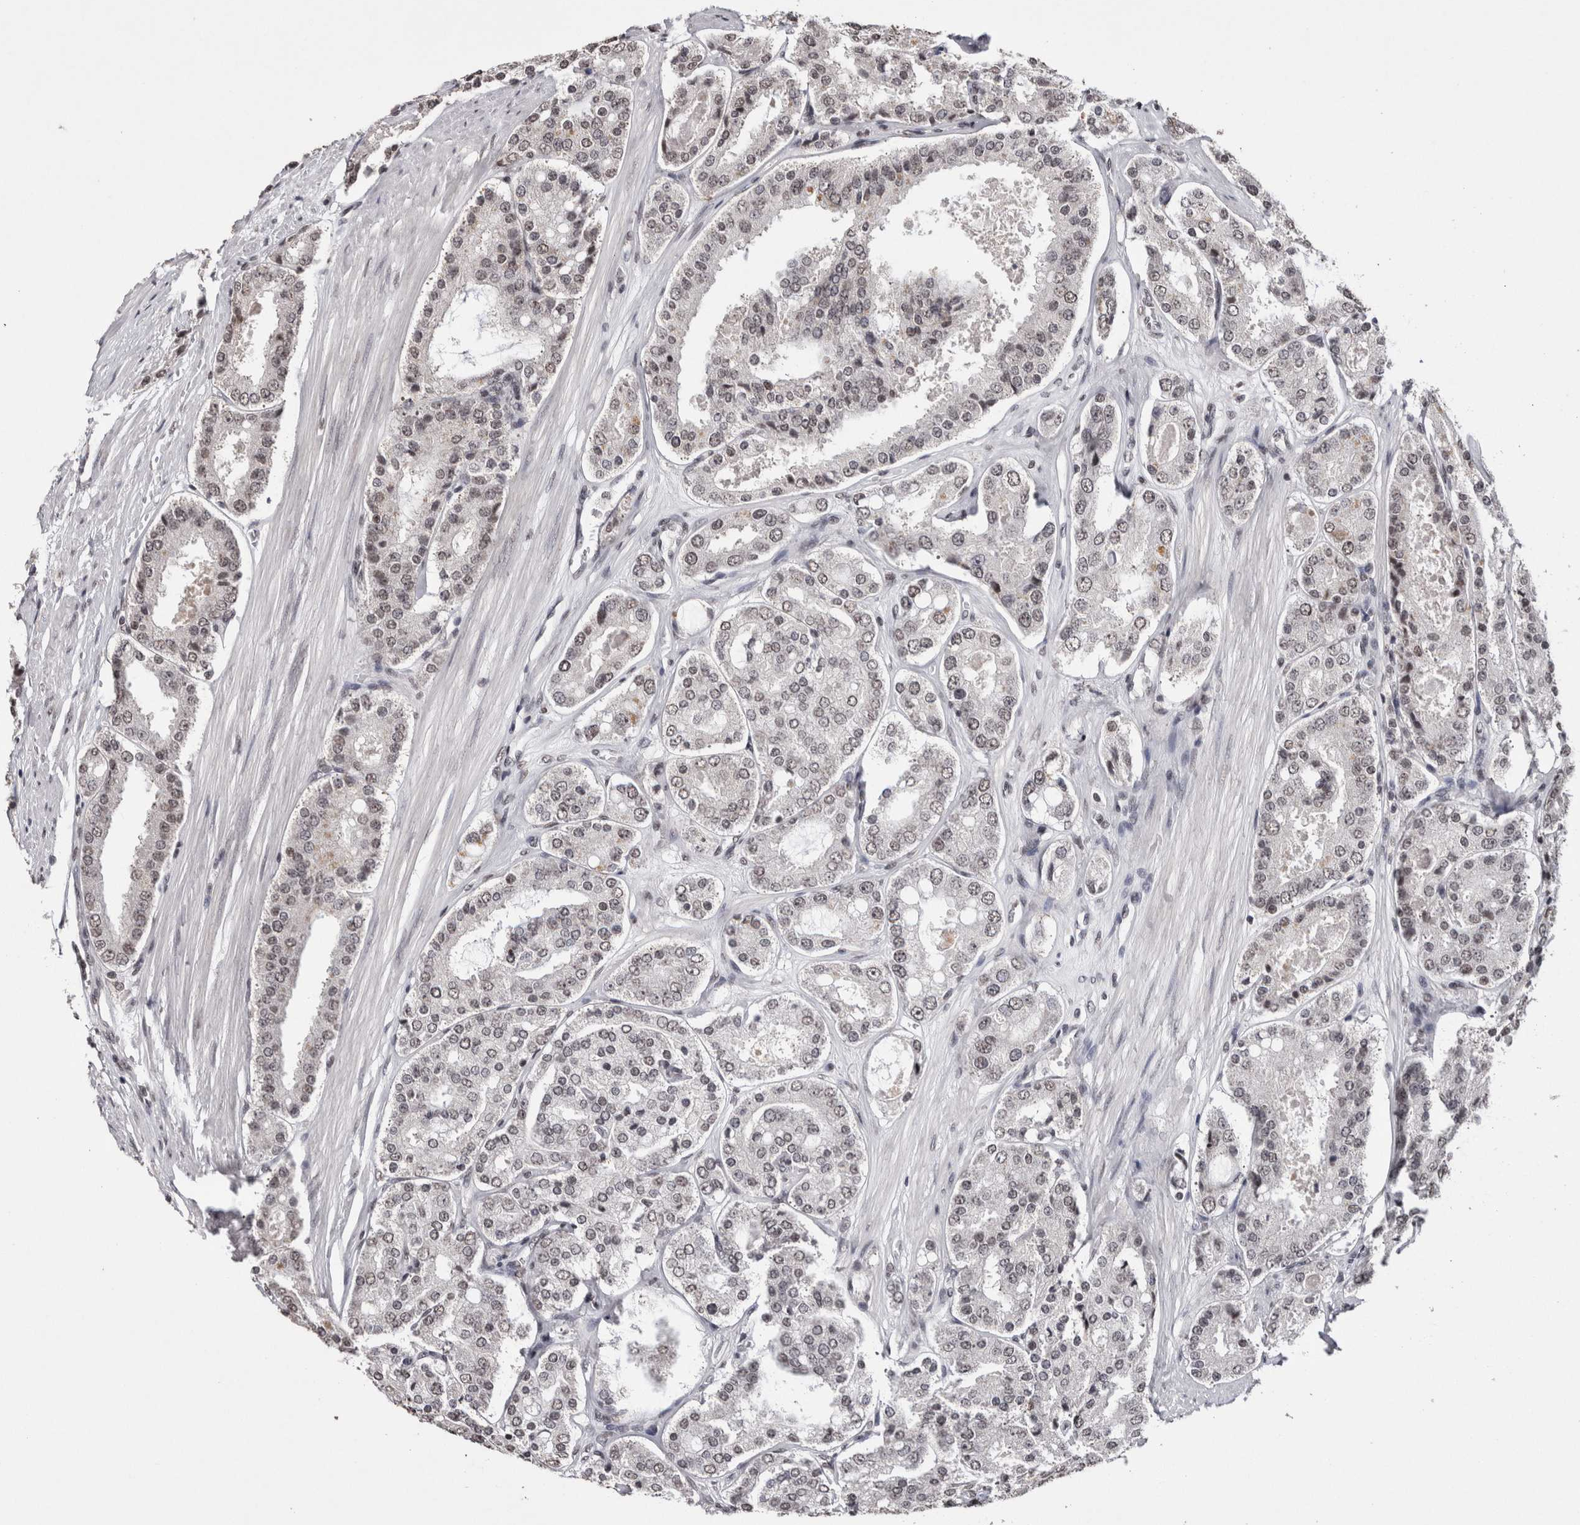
{"staining": {"intensity": "weak", "quantity": "25%-75%", "location": "nuclear"}, "tissue": "prostate cancer", "cell_type": "Tumor cells", "image_type": "cancer", "snomed": [{"axis": "morphology", "description": "Adenocarcinoma, High grade"}, {"axis": "topography", "description": "Prostate"}], "caption": "Immunohistochemistry (IHC) (DAB) staining of high-grade adenocarcinoma (prostate) demonstrates weak nuclear protein expression in approximately 25%-75% of tumor cells.", "gene": "SMC1A", "patient": {"sex": "male", "age": 65}}